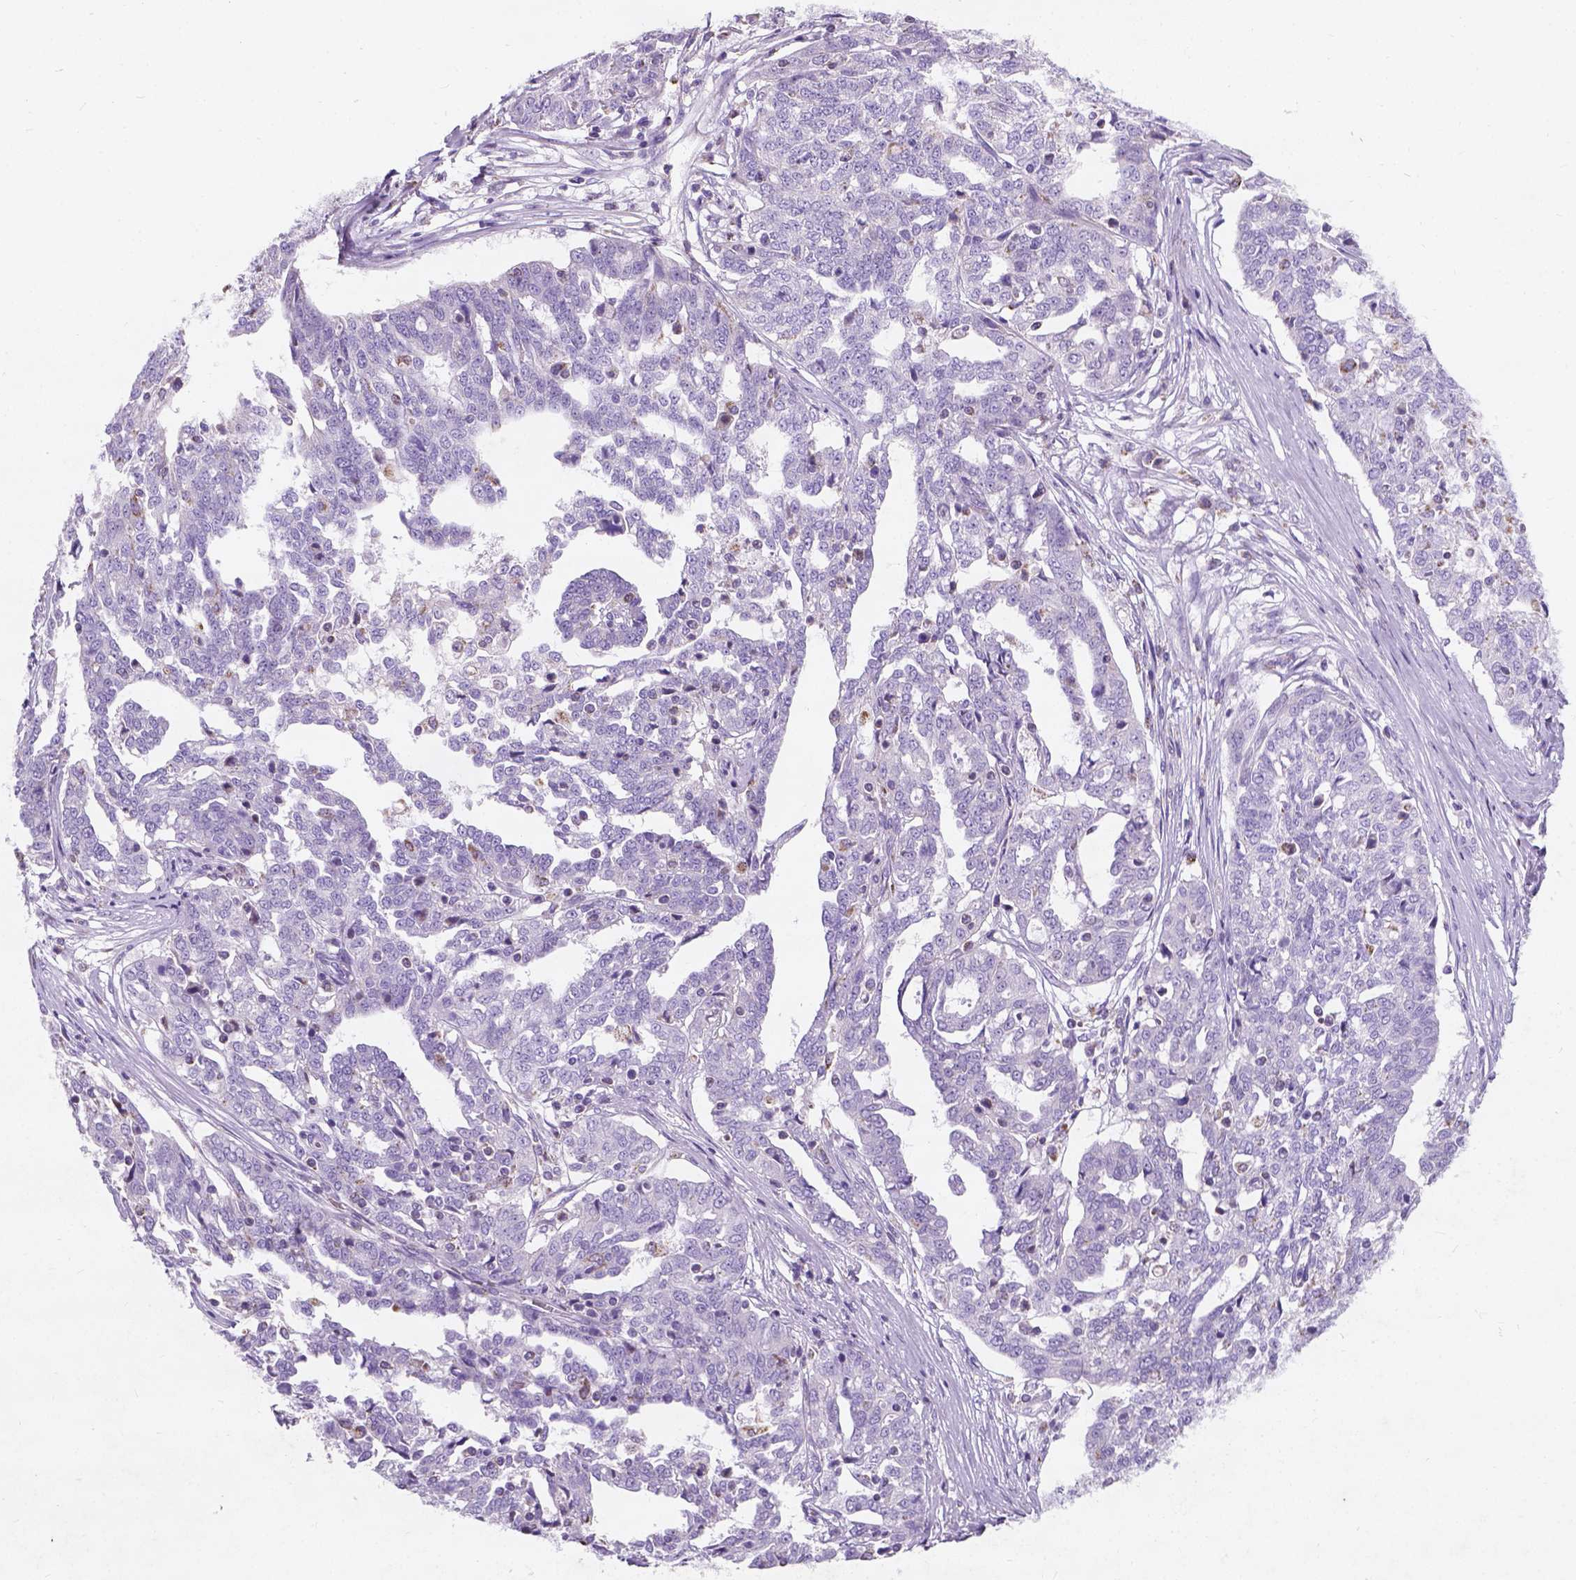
{"staining": {"intensity": "negative", "quantity": "none", "location": "none"}, "tissue": "ovarian cancer", "cell_type": "Tumor cells", "image_type": "cancer", "snomed": [{"axis": "morphology", "description": "Cystadenocarcinoma, serous, NOS"}, {"axis": "topography", "description": "Ovary"}], "caption": "DAB immunohistochemical staining of human ovarian cancer (serous cystadenocarcinoma) exhibits no significant positivity in tumor cells.", "gene": "CHODL", "patient": {"sex": "female", "age": 67}}